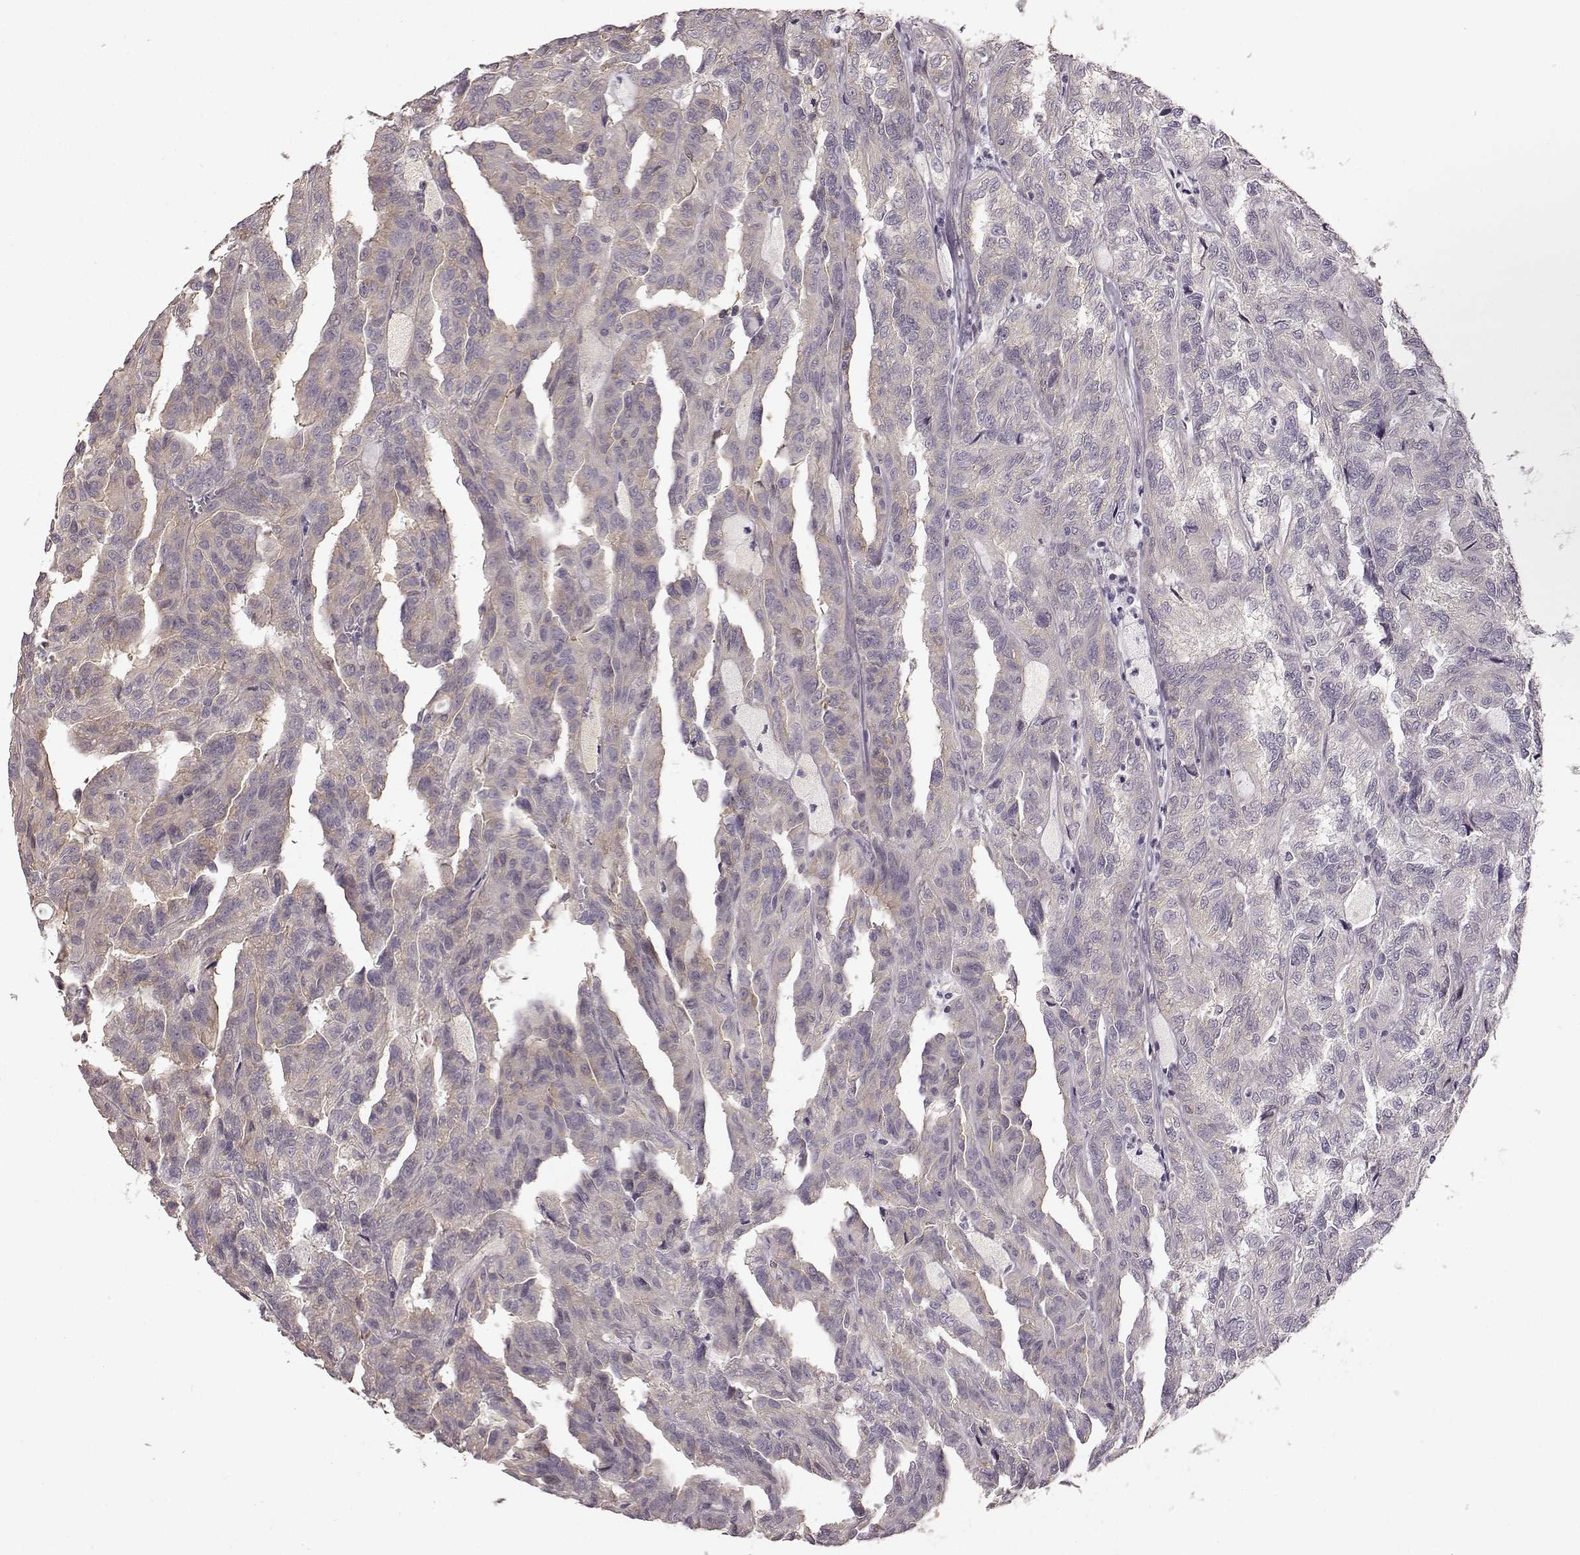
{"staining": {"intensity": "weak", "quantity": "<25%", "location": "cytoplasmic/membranous"}, "tissue": "renal cancer", "cell_type": "Tumor cells", "image_type": "cancer", "snomed": [{"axis": "morphology", "description": "Adenocarcinoma, NOS"}, {"axis": "topography", "description": "Kidney"}], "caption": "Immunohistochemistry photomicrograph of human renal adenocarcinoma stained for a protein (brown), which displays no positivity in tumor cells.", "gene": "GPR50", "patient": {"sex": "male", "age": 79}}